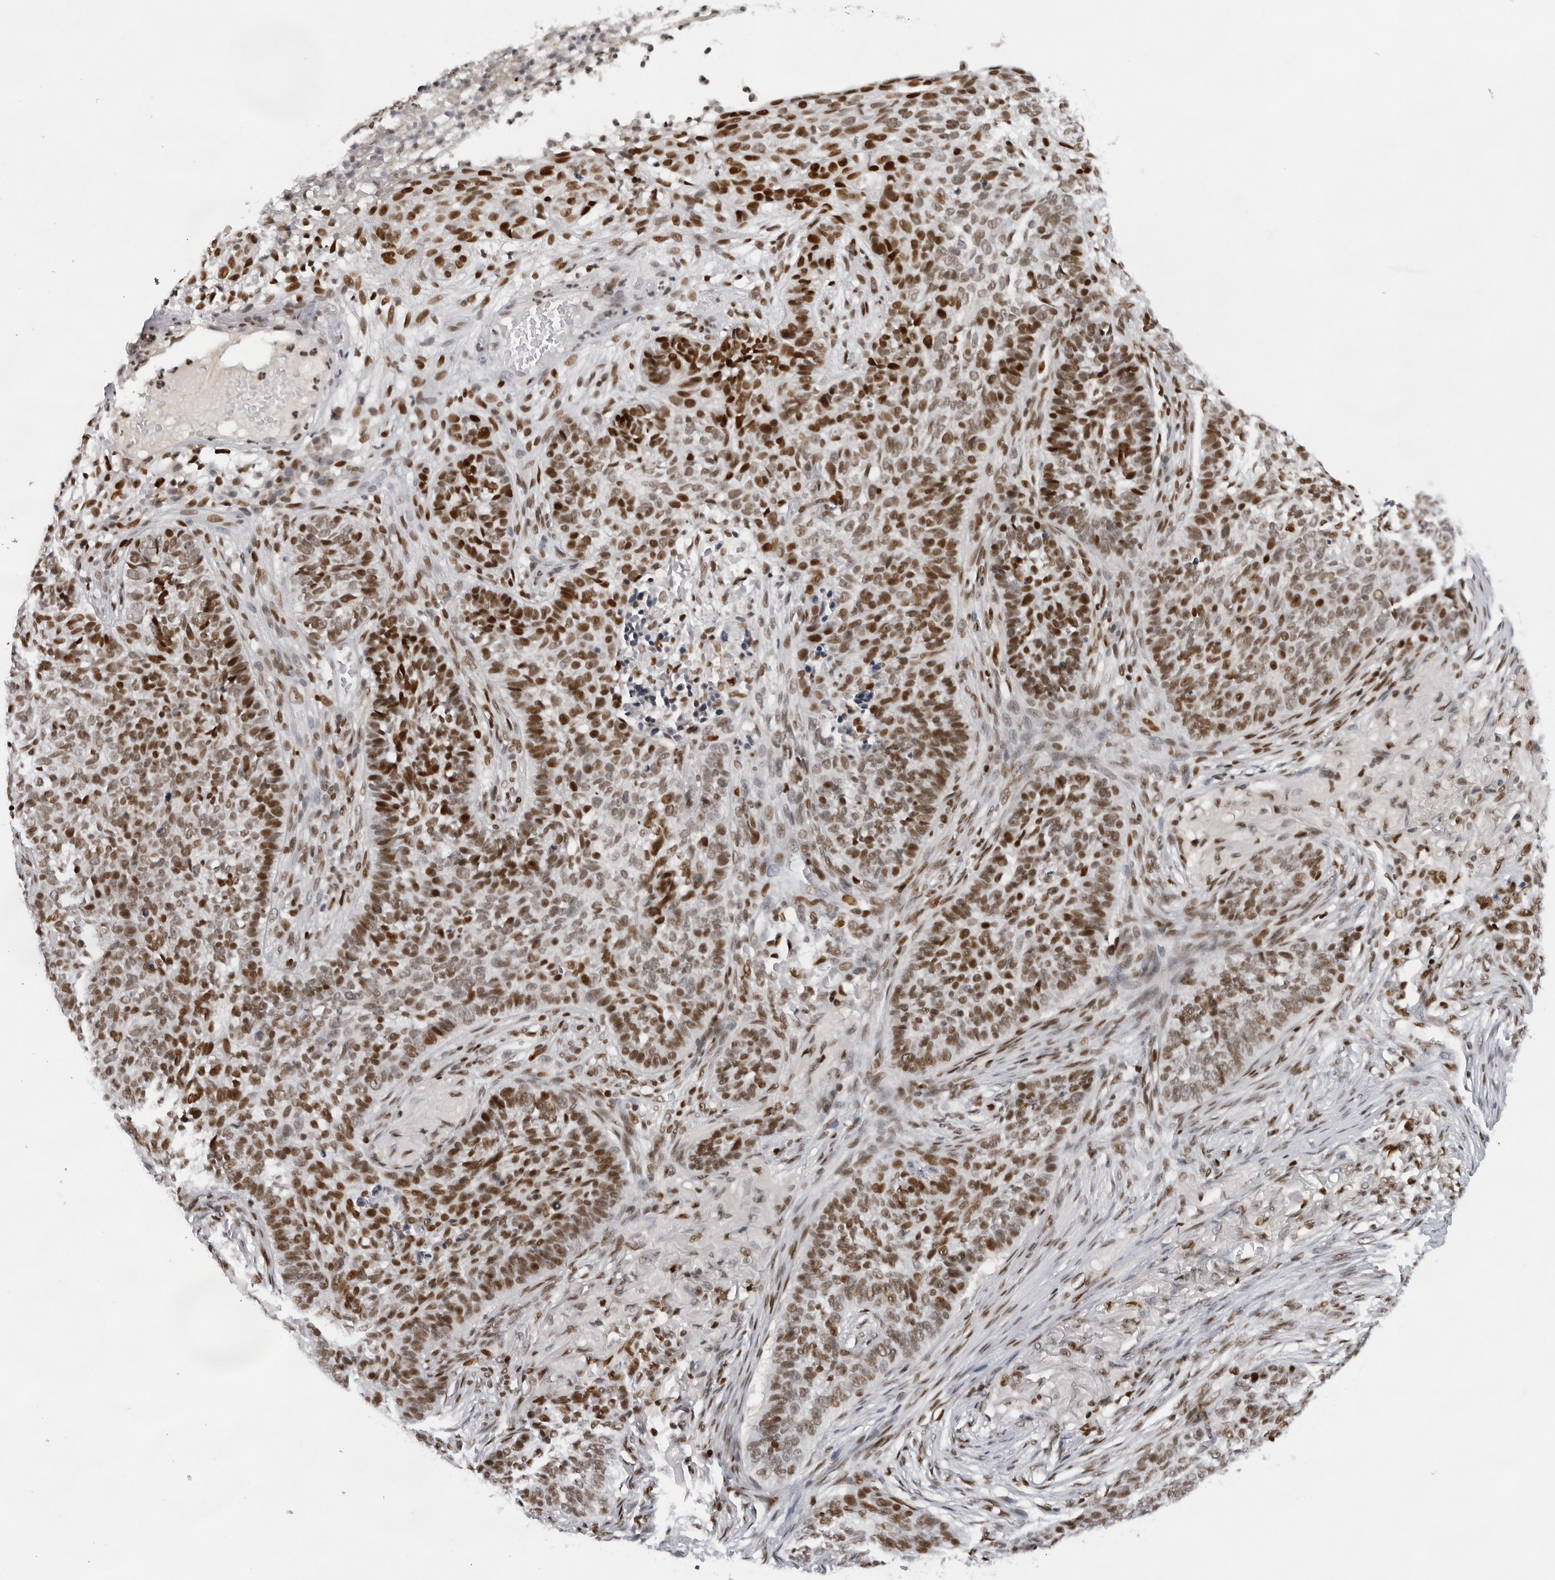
{"staining": {"intensity": "strong", "quantity": "25%-75%", "location": "nuclear"}, "tissue": "skin cancer", "cell_type": "Tumor cells", "image_type": "cancer", "snomed": [{"axis": "morphology", "description": "Basal cell carcinoma"}, {"axis": "topography", "description": "Skin"}], "caption": "Approximately 25%-75% of tumor cells in human skin cancer demonstrate strong nuclear protein expression as visualized by brown immunohistochemical staining.", "gene": "OGG1", "patient": {"sex": "male", "age": 85}}